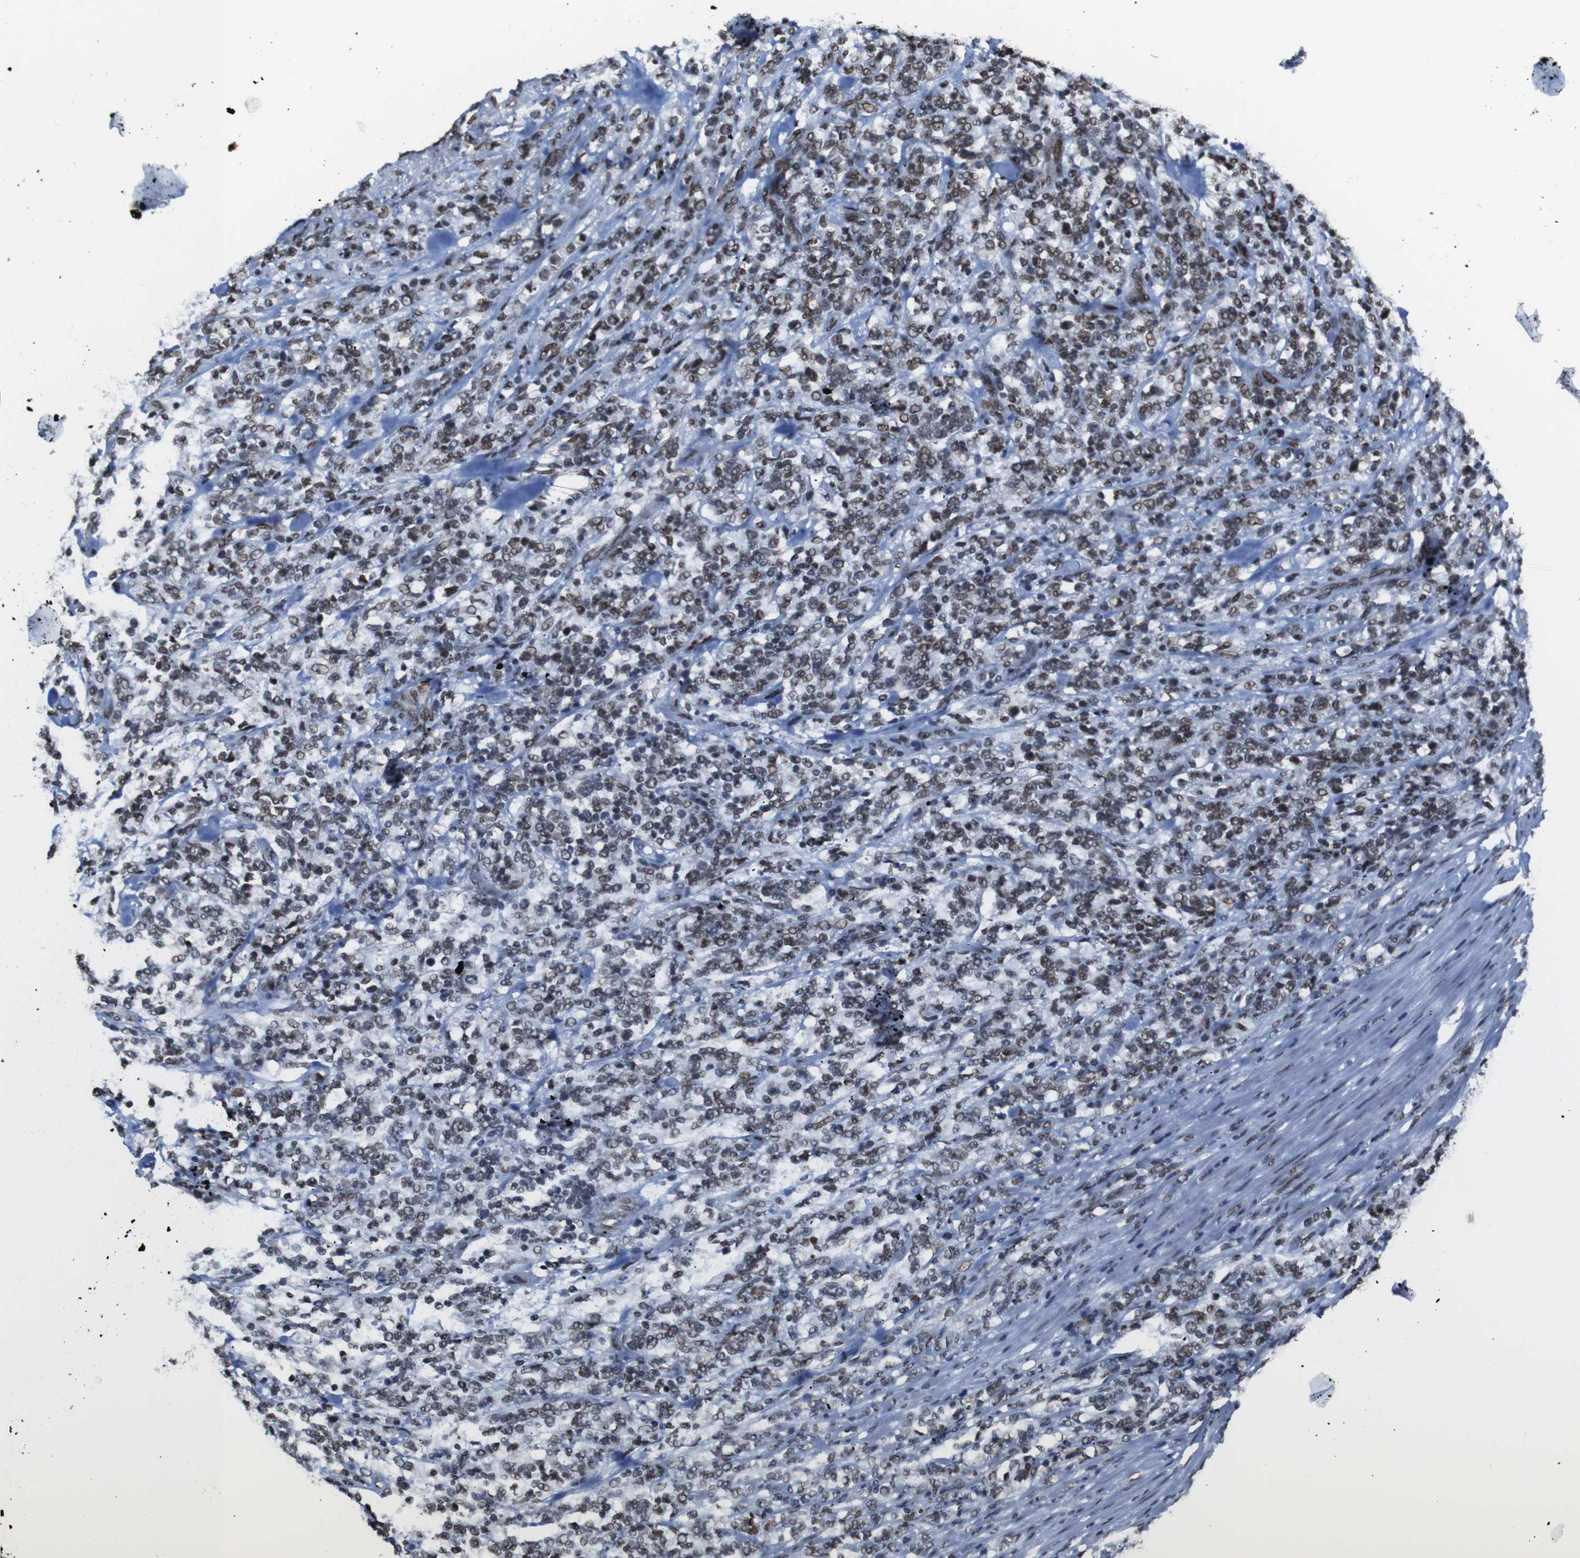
{"staining": {"intensity": "weak", "quantity": "25%-75%", "location": "nuclear"}, "tissue": "lymphoma", "cell_type": "Tumor cells", "image_type": "cancer", "snomed": [{"axis": "morphology", "description": "Malignant lymphoma, non-Hodgkin's type, High grade"}, {"axis": "topography", "description": "Soft tissue"}], "caption": "DAB immunohistochemical staining of human lymphoma displays weak nuclear protein positivity in about 25%-75% of tumor cells.", "gene": "ROMO1", "patient": {"sex": "male", "age": 18}}